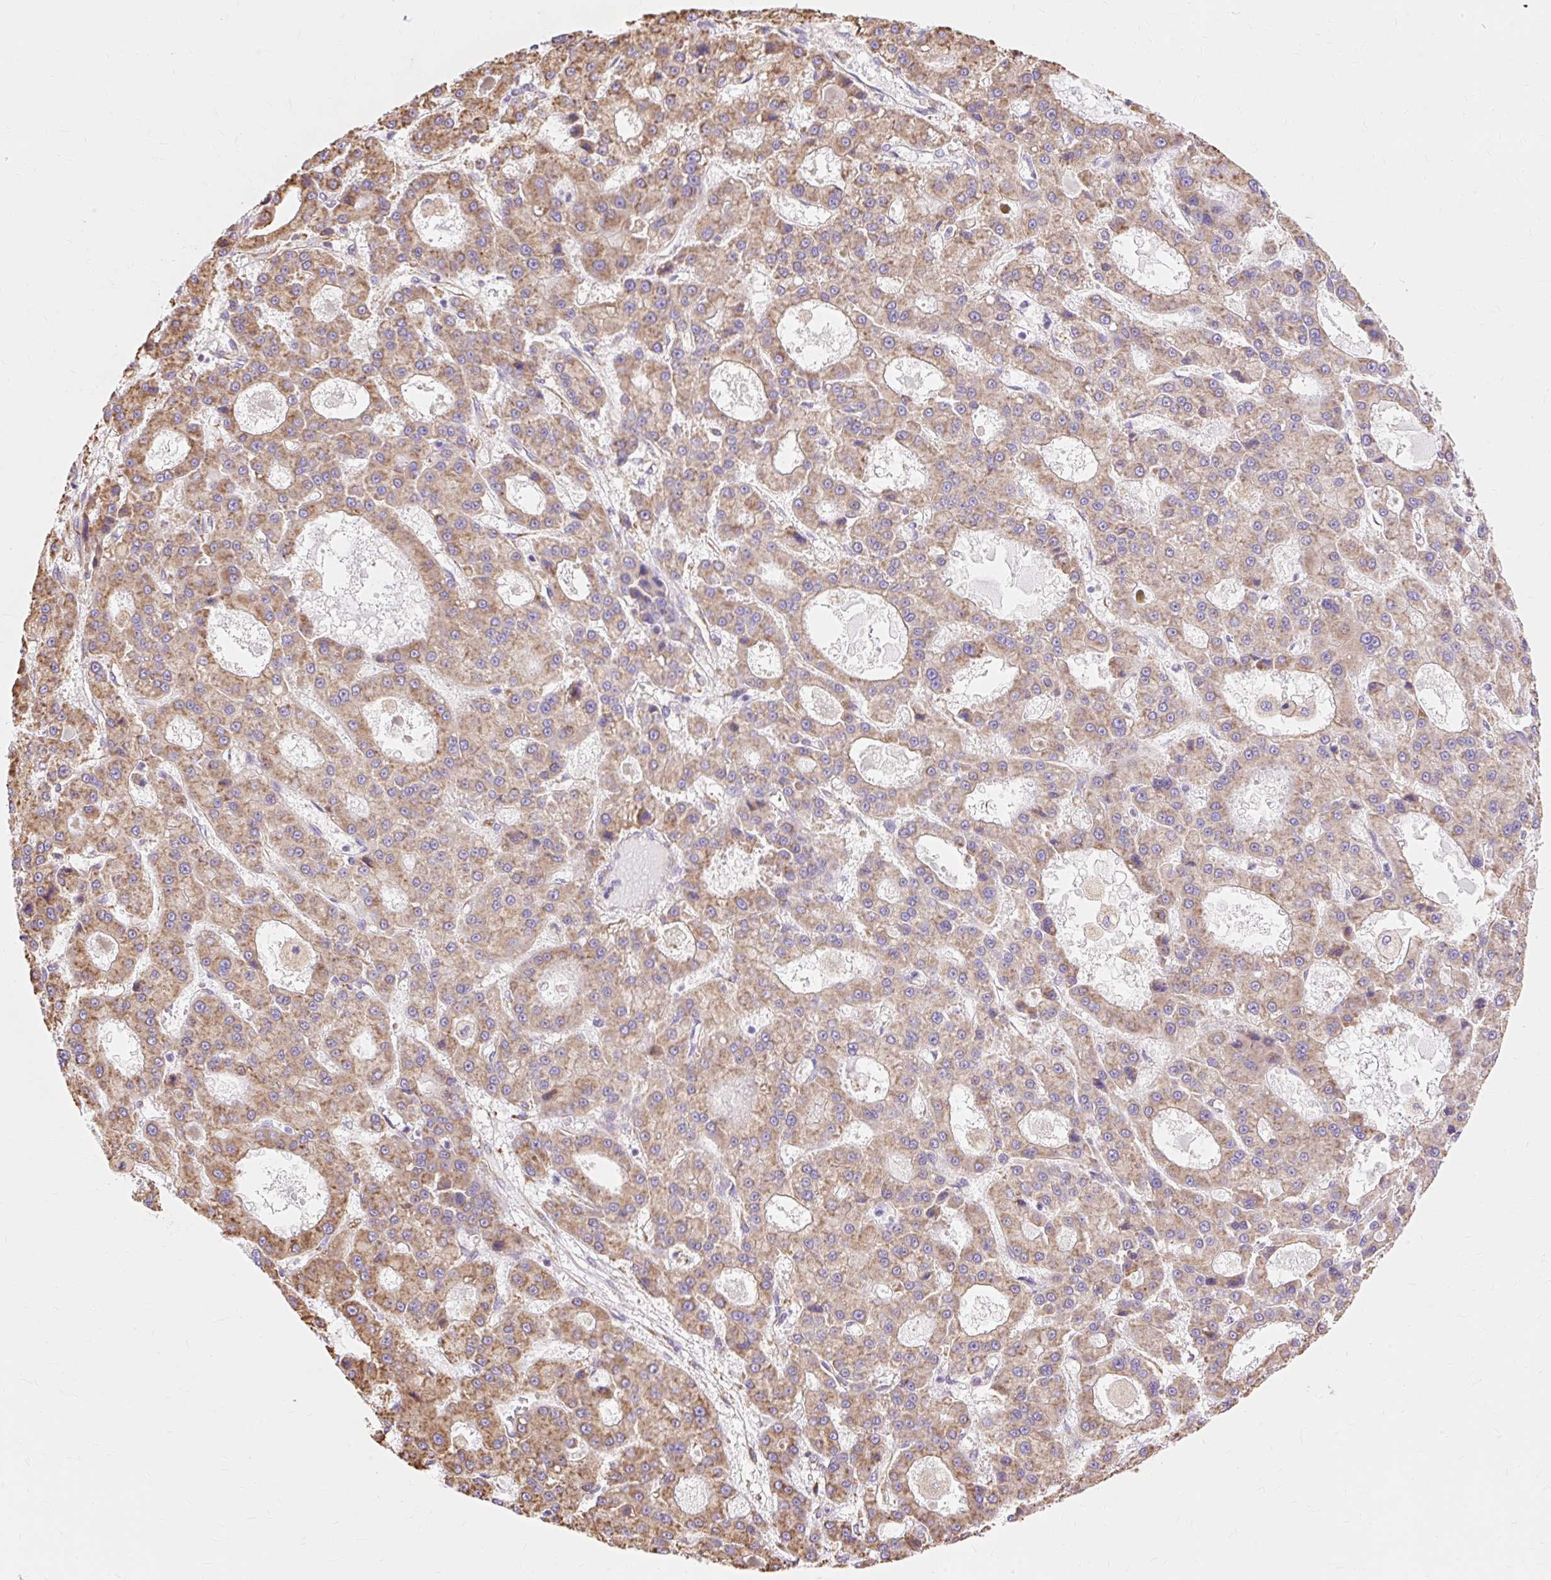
{"staining": {"intensity": "moderate", "quantity": ">75%", "location": "cytoplasmic/membranous"}, "tissue": "liver cancer", "cell_type": "Tumor cells", "image_type": "cancer", "snomed": [{"axis": "morphology", "description": "Carcinoma, Hepatocellular, NOS"}, {"axis": "topography", "description": "Liver"}], "caption": "Liver cancer was stained to show a protein in brown. There is medium levels of moderate cytoplasmic/membranous staining in about >75% of tumor cells. The staining was performed using DAB to visualize the protein expression in brown, while the nuclei were stained in blue with hematoxylin (Magnification: 20x).", "gene": "RPS17", "patient": {"sex": "male", "age": 70}}